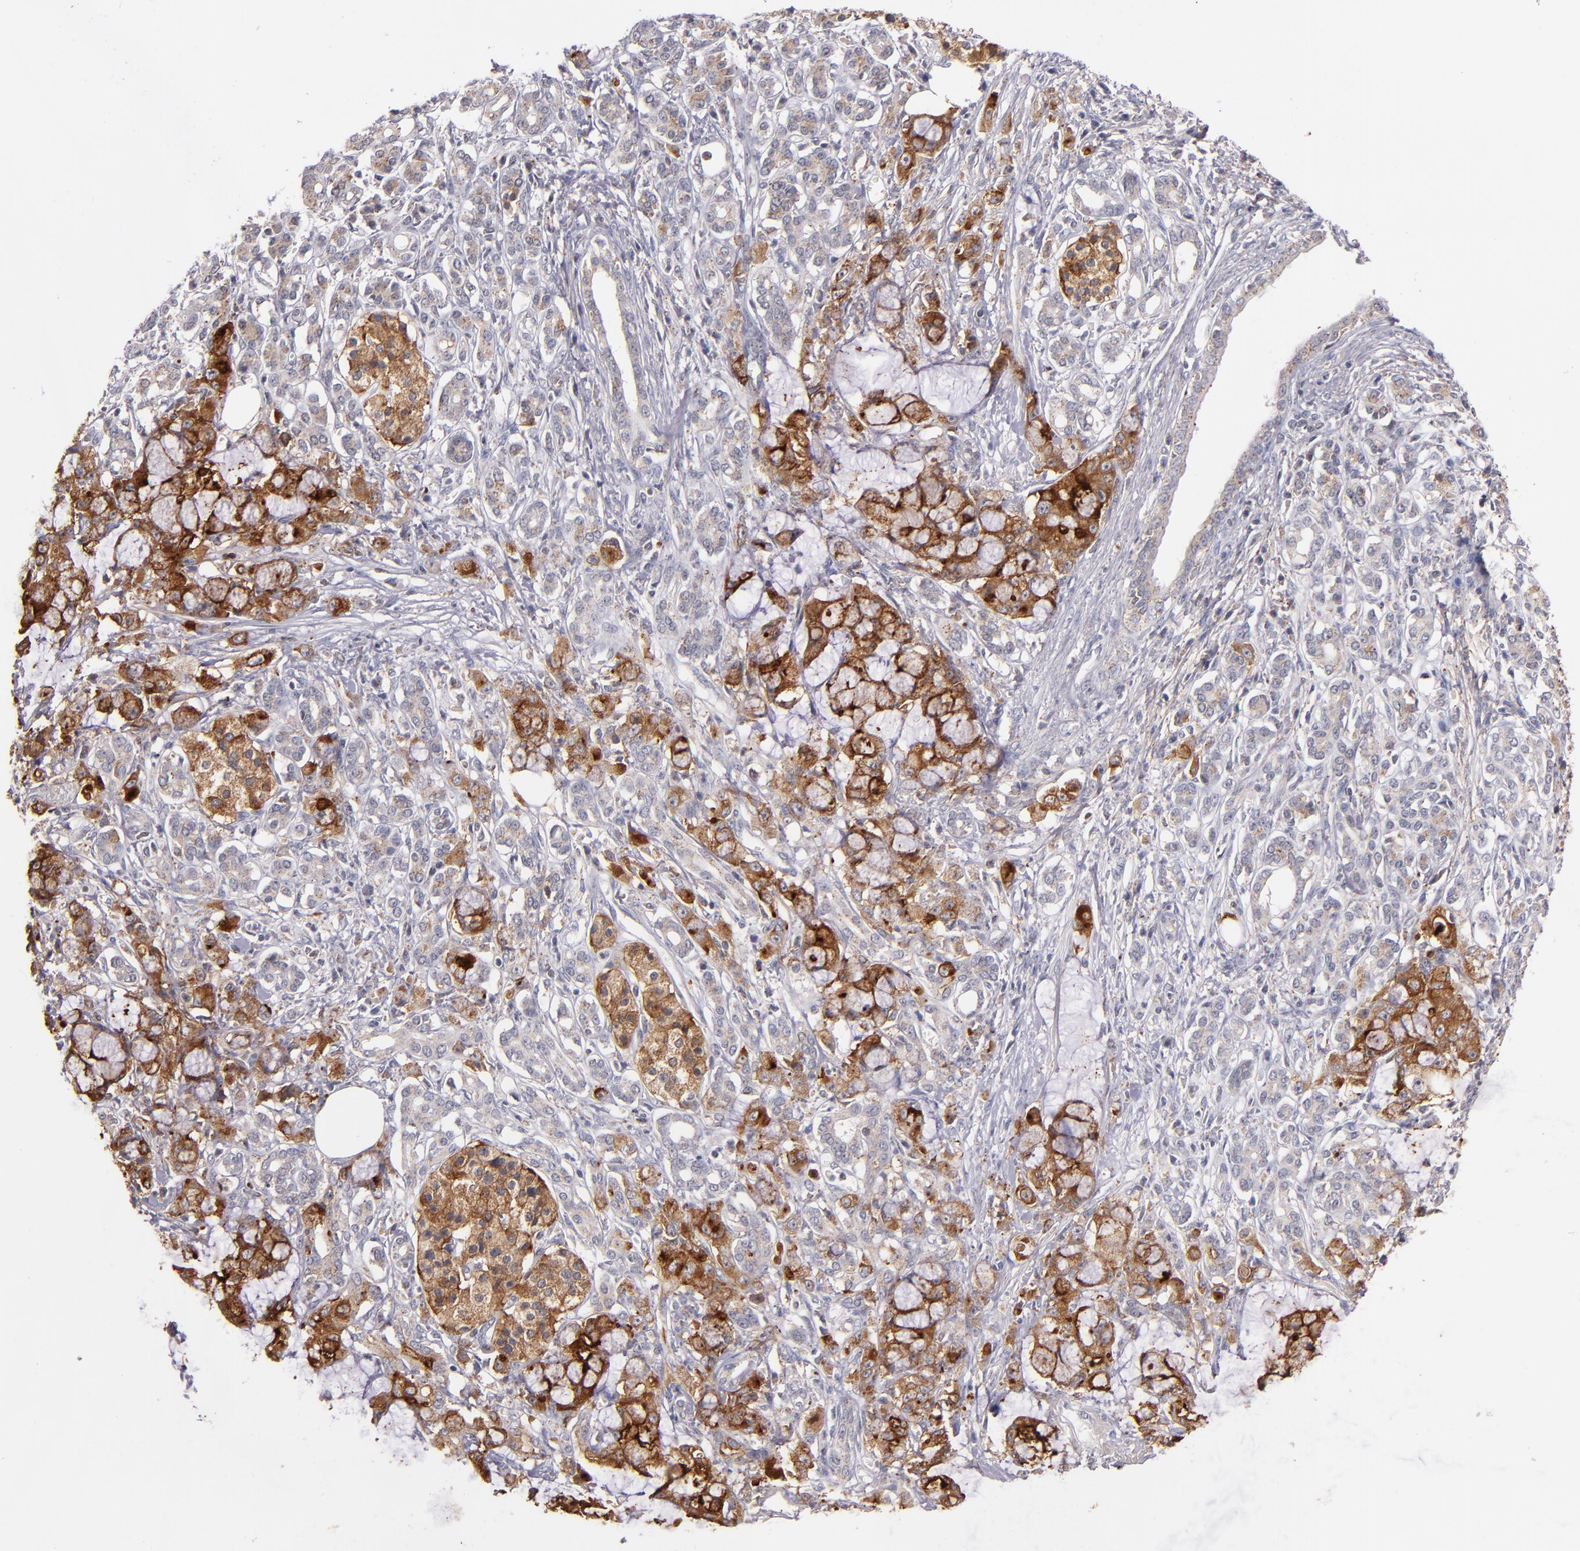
{"staining": {"intensity": "strong", "quantity": ">75%", "location": "cytoplasmic/membranous"}, "tissue": "pancreatic cancer", "cell_type": "Tumor cells", "image_type": "cancer", "snomed": [{"axis": "morphology", "description": "Adenocarcinoma, NOS"}, {"axis": "topography", "description": "Pancreas"}], "caption": "The micrograph exhibits immunohistochemical staining of pancreatic cancer (adenocarcinoma). There is strong cytoplasmic/membranous staining is identified in about >75% of tumor cells.", "gene": "SYP", "patient": {"sex": "female", "age": 73}}